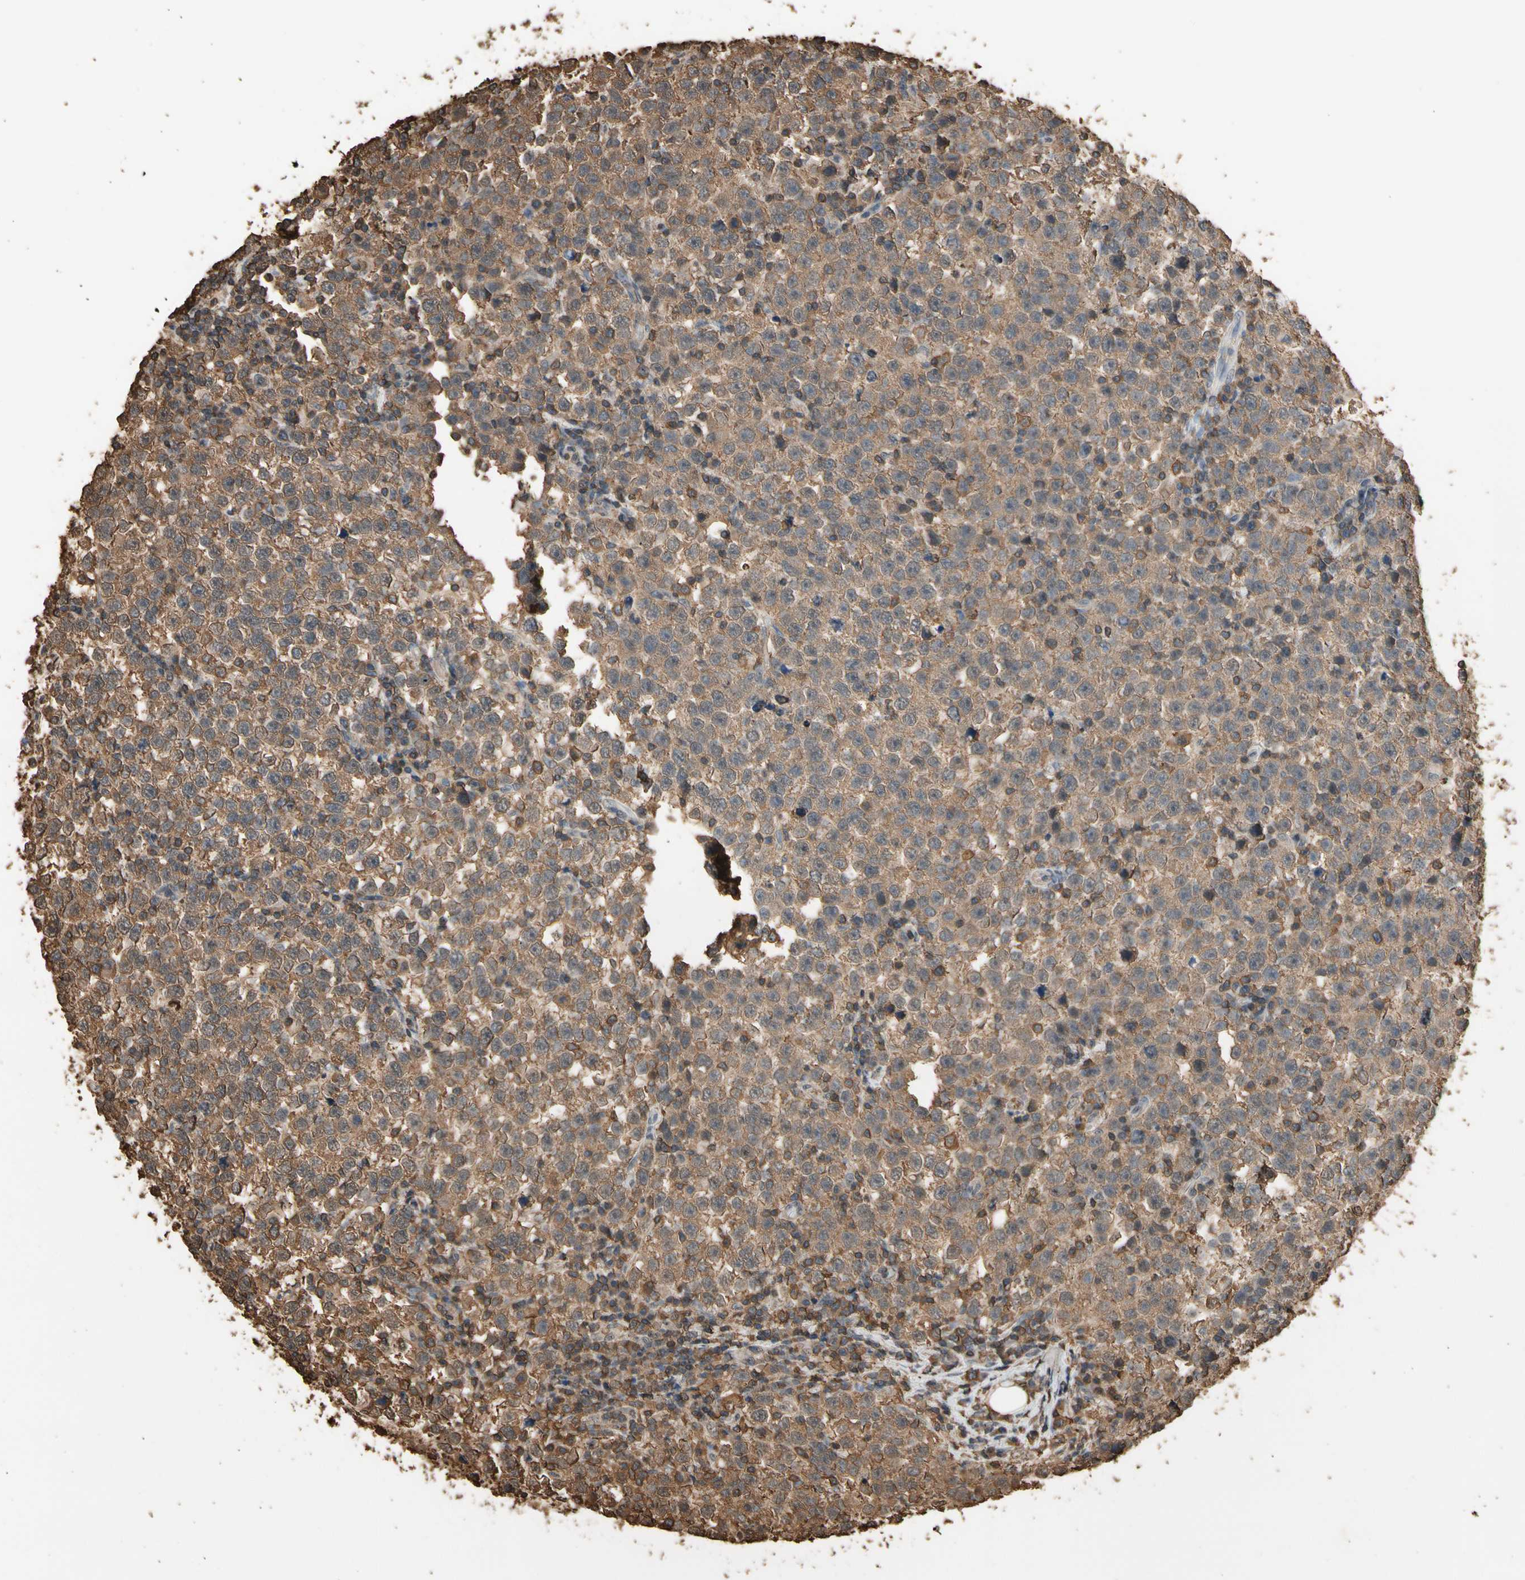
{"staining": {"intensity": "moderate", "quantity": ">75%", "location": "cytoplasmic/membranous"}, "tissue": "testis cancer", "cell_type": "Tumor cells", "image_type": "cancer", "snomed": [{"axis": "morphology", "description": "Seminoma, NOS"}, {"axis": "topography", "description": "Testis"}], "caption": "A micrograph of testis seminoma stained for a protein reveals moderate cytoplasmic/membranous brown staining in tumor cells.", "gene": "TNFSF13B", "patient": {"sex": "male", "age": 43}}